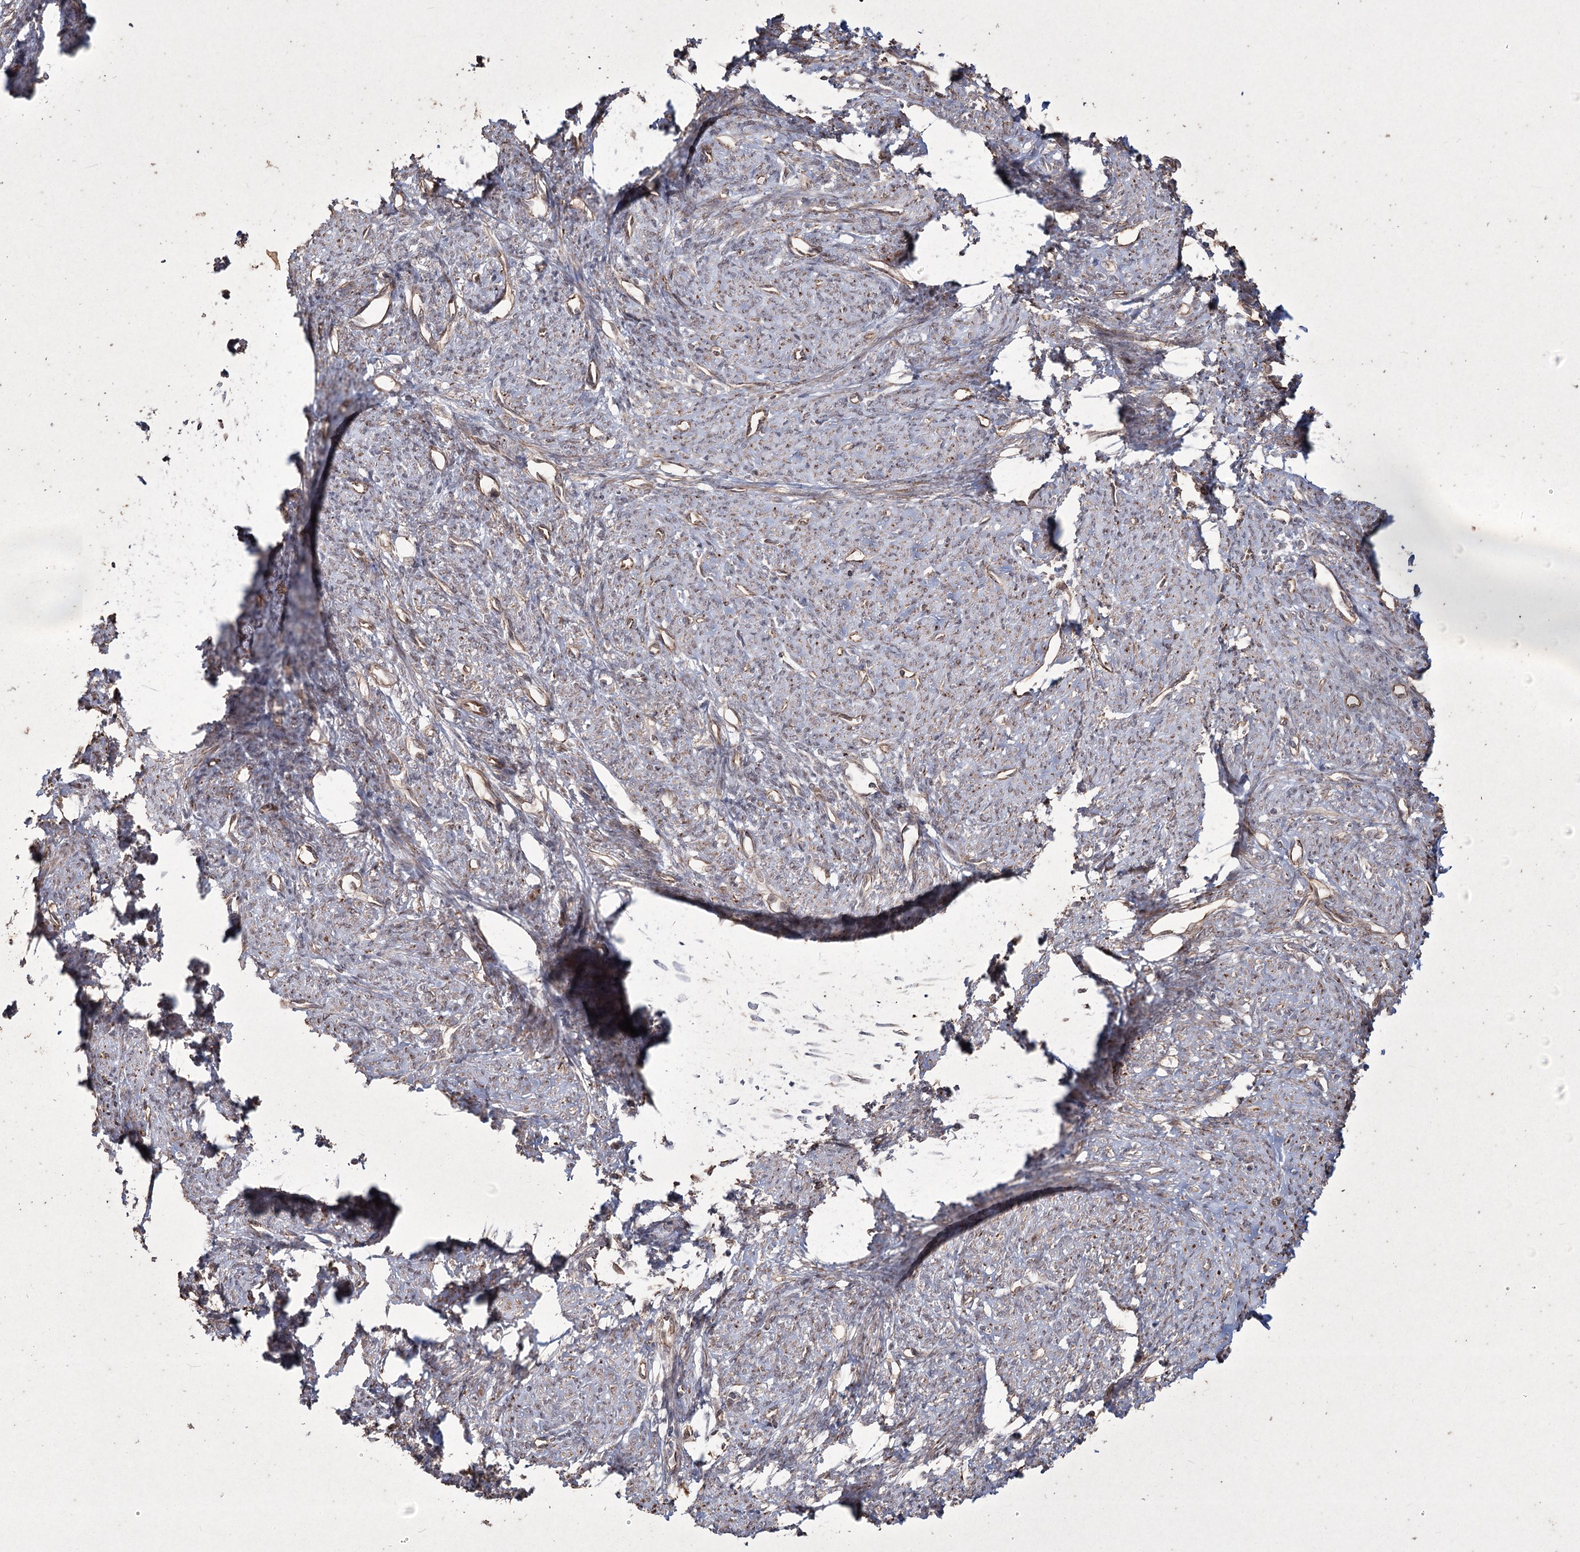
{"staining": {"intensity": "moderate", "quantity": "25%-75%", "location": "cytoplasmic/membranous"}, "tissue": "smooth muscle", "cell_type": "Smooth muscle cells", "image_type": "normal", "snomed": [{"axis": "morphology", "description": "Normal tissue, NOS"}, {"axis": "topography", "description": "Smooth muscle"}, {"axis": "topography", "description": "Uterus"}], "caption": "Smooth muscle stained with a protein marker exhibits moderate staining in smooth muscle cells.", "gene": "PRC1", "patient": {"sex": "female", "age": 59}}